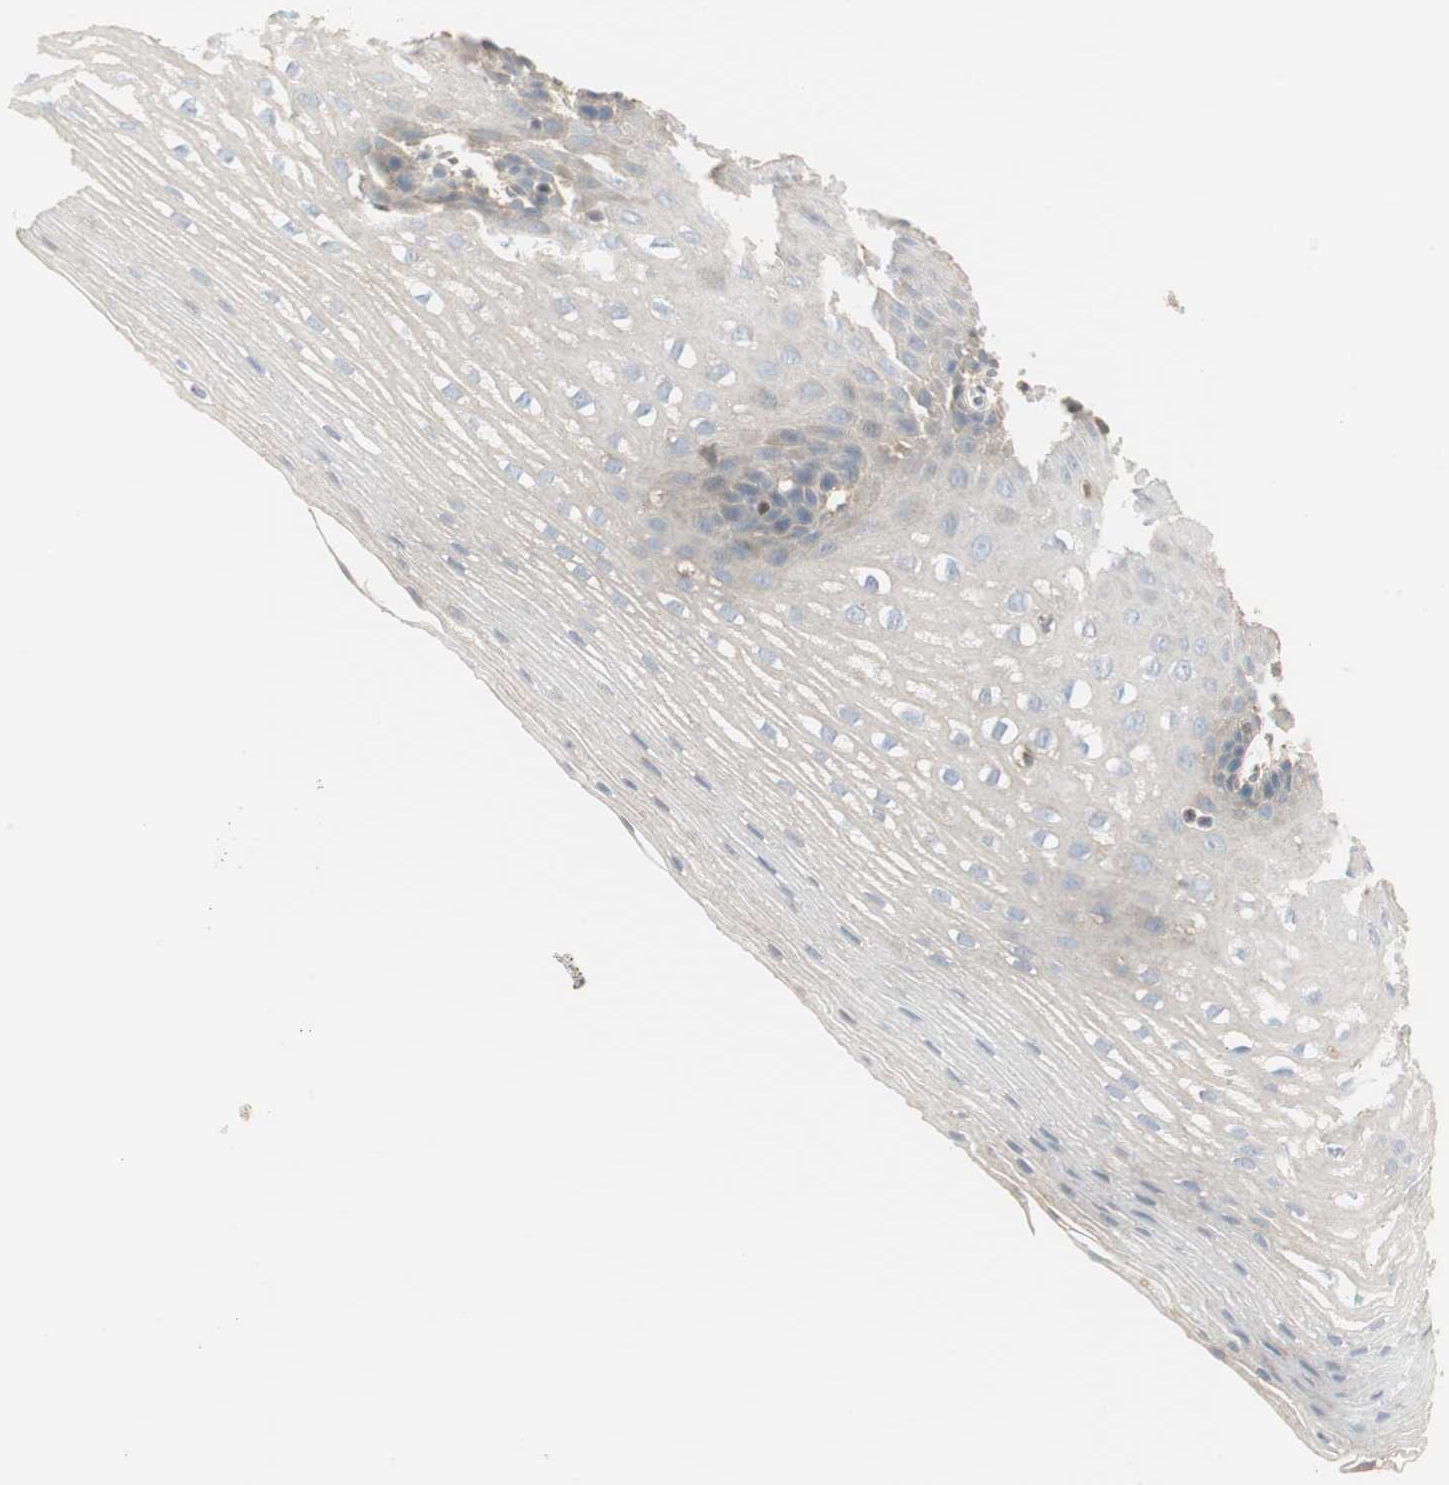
{"staining": {"intensity": "weak", "quantity": "<25%", "location": "cytoplasmic/membranous"}, "tissue": "esophagus", "cell_type": "Squamous epithelial cells", "image_type": "normal", "snomed": [{"axis": "morphology", "description": "Normal tissue, NOS"}, {"axis": "topography", "description": "Esophagus"}], "caption": "Photomicrograph shows no protein expression in squamous epithelial cells of unremarkable esophagus. (DAB (3,3'-diaminobenzidine) immunohistochemistry (IHC) with hematoxylin counter stain).", "gene": "RUNX2", "patient": {"sex": "male", "age": 48}}